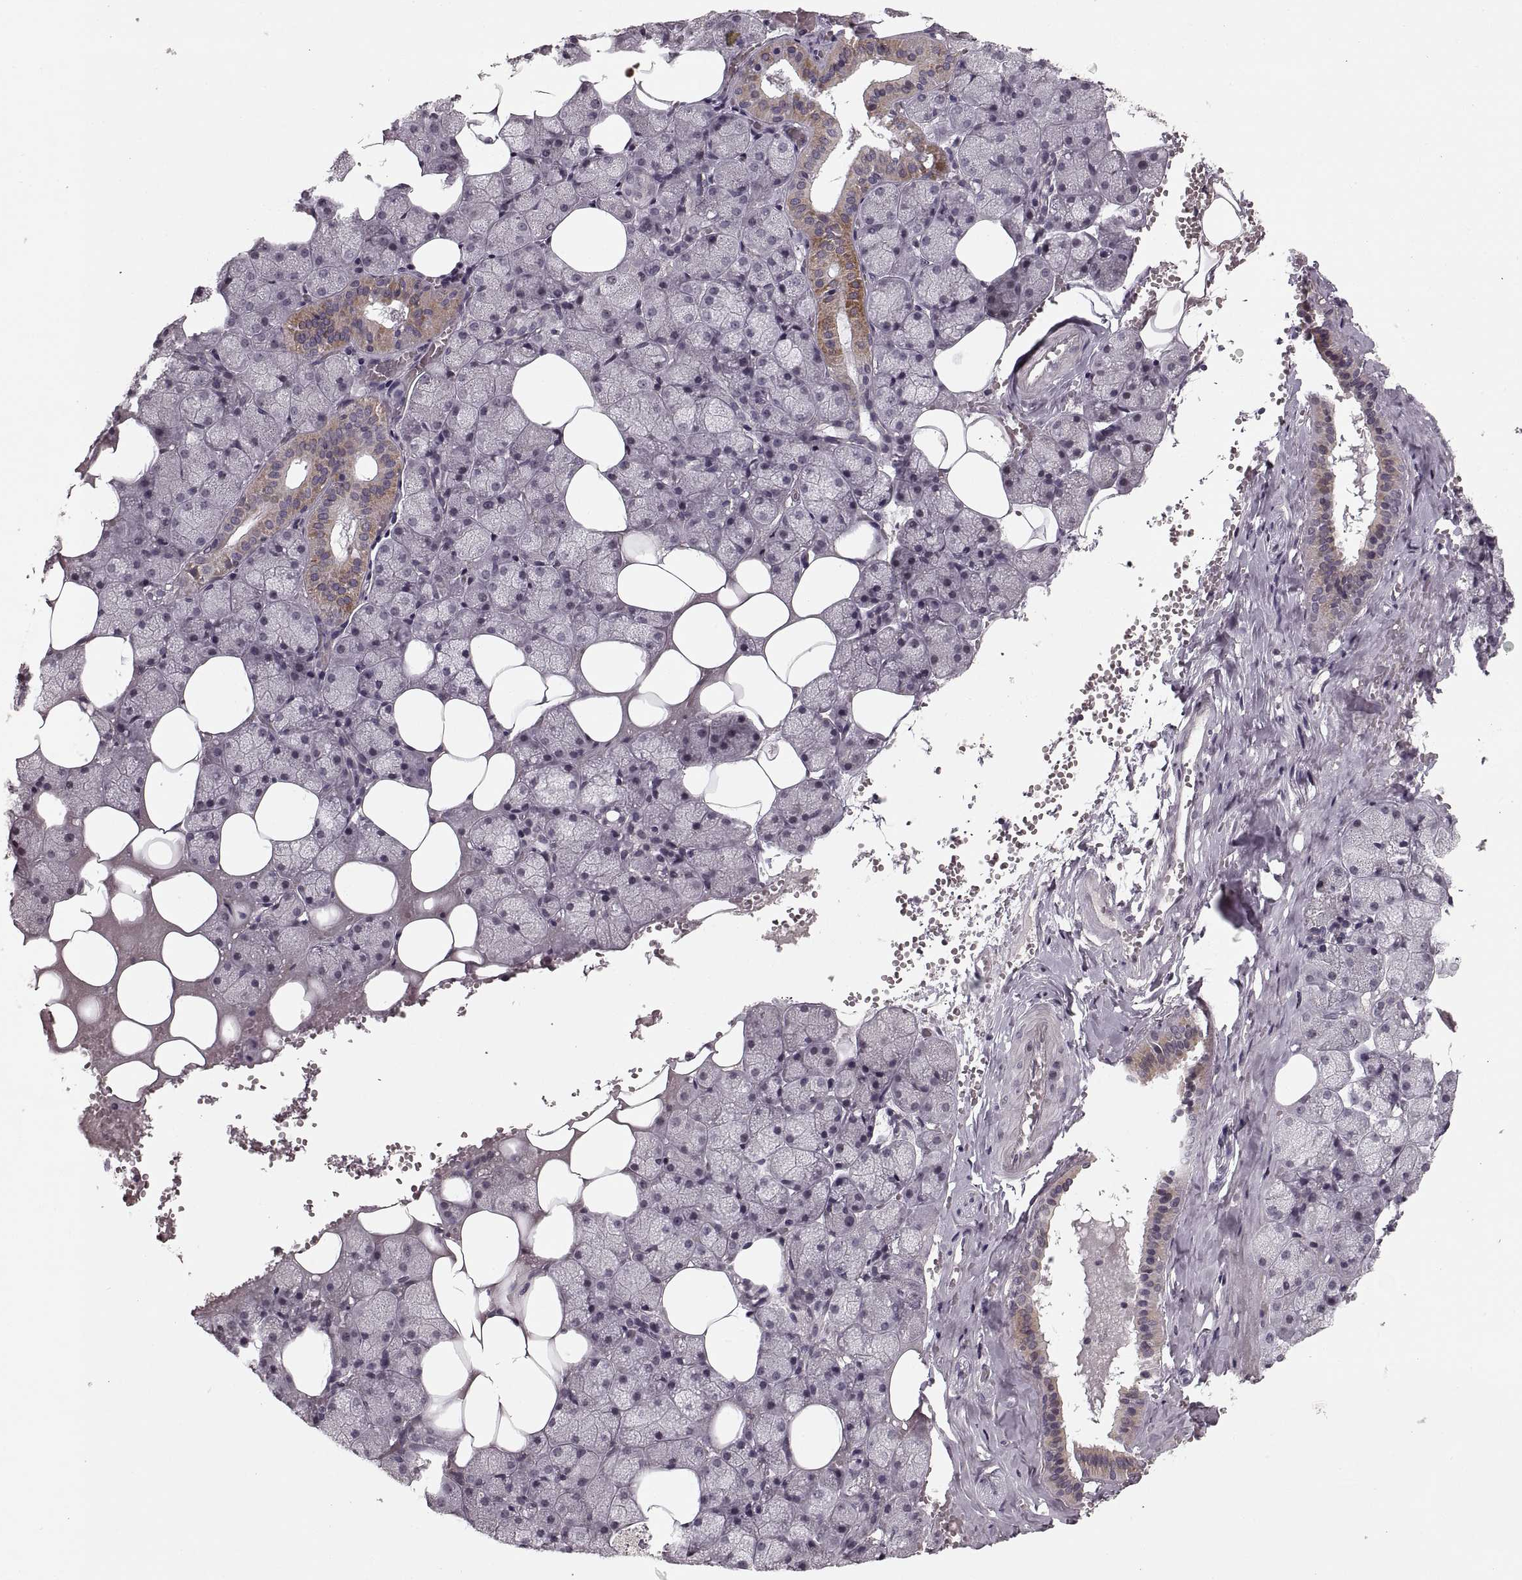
{"staining": {"intensity": "weak", "quantity": "<25%", "location": "cytoplasmic/membranous"}, "tissue": "salivary gland", "cell_type": "Glandular cells", "image_type": "normal", "snomed": [{"axis": "morphology", "description": "Normal tissue, NOS"}, {"axis": "topography", "description": "Salivary gland"}], "caption": "Micrograph shows no protein positivity in glandular cells of normal salivary gland. (Stains: DAB (3,3'-diaminobenzidine) immunohistochemistry with hematoxylin counter stain, Microscopy: brightfield microscopy at high magnification).", "gene": "ASIC3", "patient": {"sex": "male", "age": 38}}